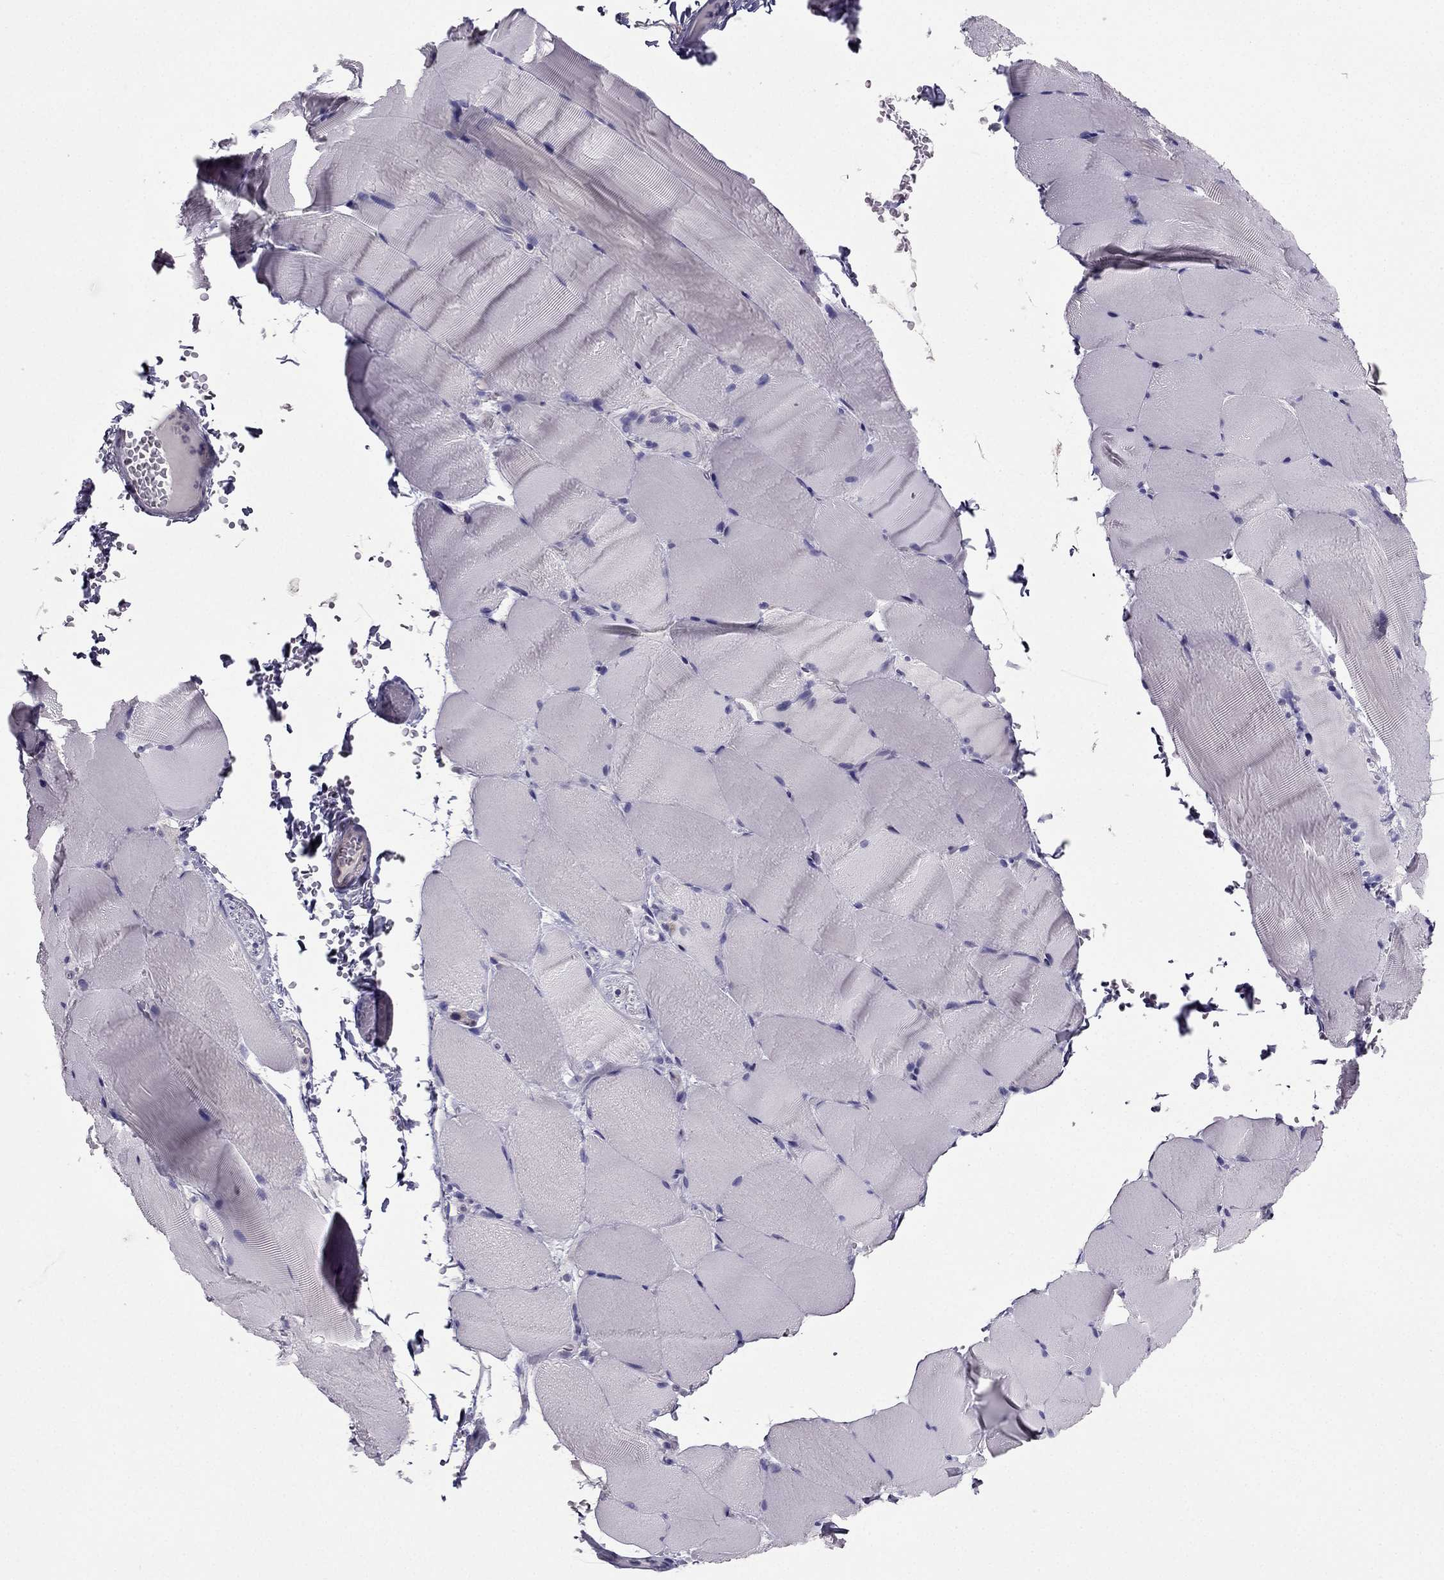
{"staining": {"intensity": "negative", "quantity": "none", "location": "none"}, "tissue": "skeletal muscle", "cell_type": "Myocytes", "image_type": "normal", "snomed": [{"axis": "morphology", "description": "Normal tissue, NOS"}, {"axis": "topography", "description": "Skeletal muscle"}], "caption": "Skeletal muscle was stained to show a protein in brown. There is no significant staining in myocytes. (DAB (3,3'-diaminobenzidine) immunohistochemistry (IHC) visualized using brightfield microscopy, high magnification).", "gene": "SYT5", "patient": {"sex": "female", "age": 37}}